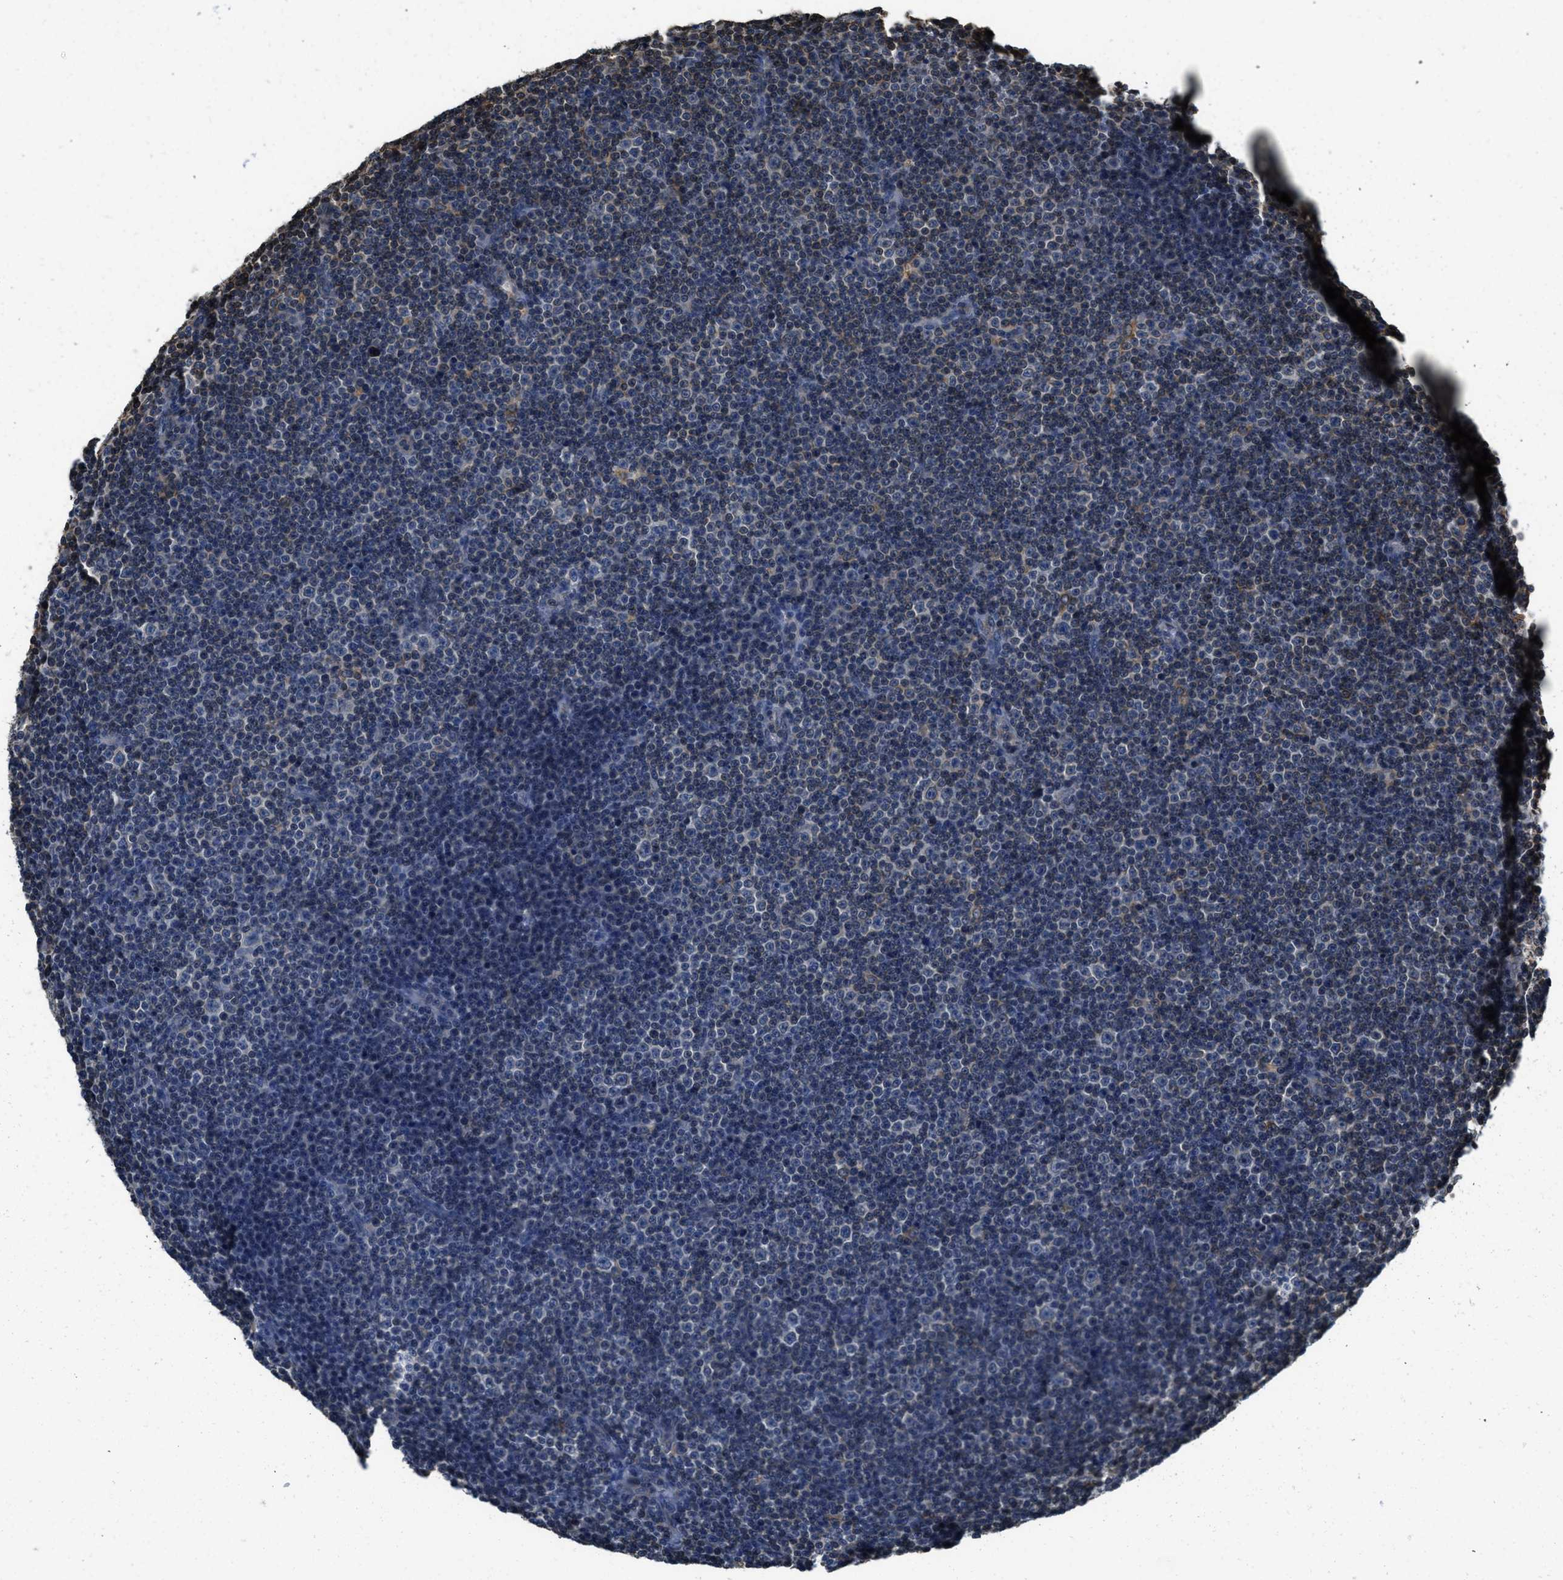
{"staining": {"intensity": "negative", "quantity": "none", "location": "none"}, "tissue": "lymphoma", "cell_type": "Tumor cells", "image_type": "cancer", "snomed": [{"axis": "morphology", "description": "Malignant lymphoma, non-Hodgkin's type, Low grade"}, {"axis": "topography", "description": "Lymph node"}], "caption": "A micrograph of human malignant lymphoma, non-Hodgkin's type (low-grade) is negative for staining in tumor cells.", "gene": "BCAP31", "patient": {"sex": "female", "age": 67}}